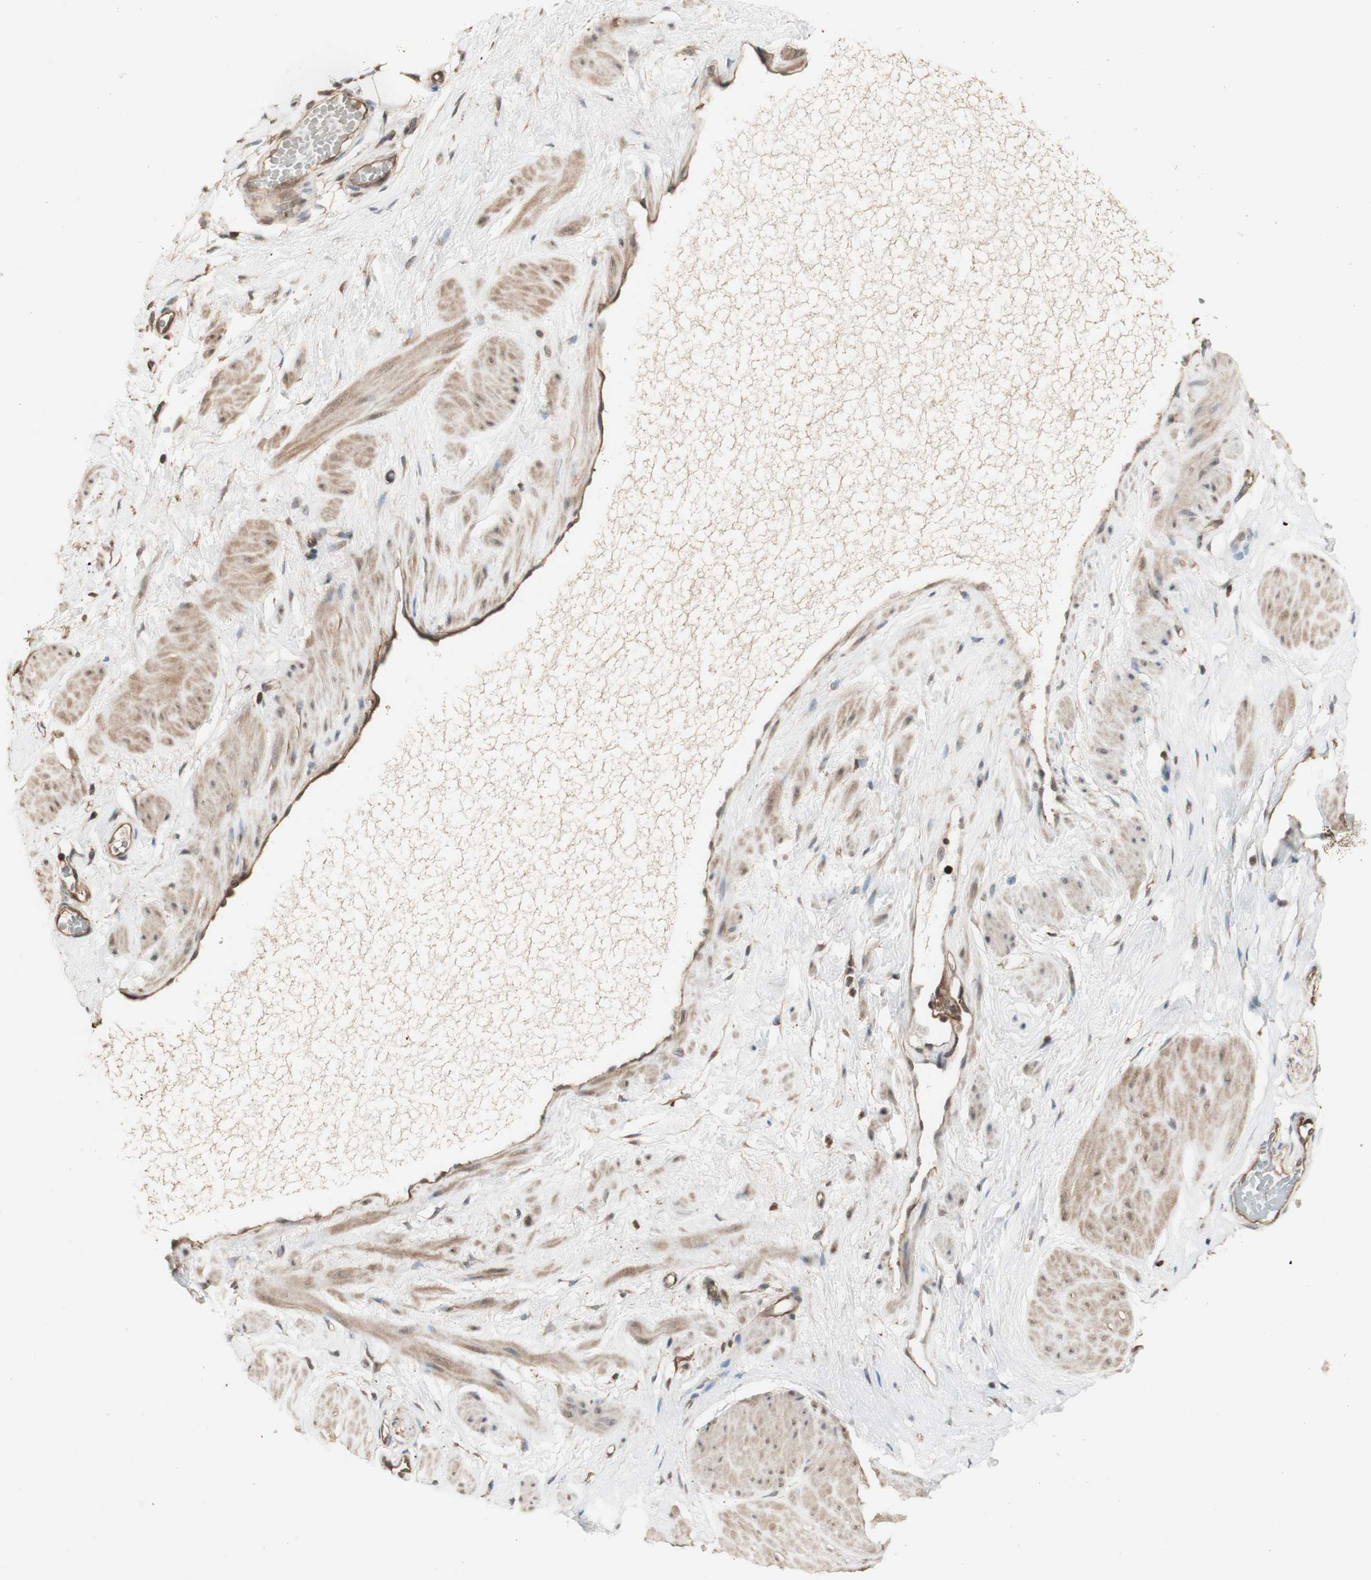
{"staining": {"intensity": "moderate", "quantity": ">75%", "location": "cytoplasmic/membranous"}, "tissue": "adipose tissue", "cell_type": "Adipocytes", "image_type": "normal", "snomed": [{"axis": "morphology", "description": "Normal tissue, NOS"}, {"axis": "topography", "description": "Soft tissue"}, {"axis": "topography", "description": "Vascular tissue"}], "caption": "This histopathology image shows normal adipose tissue stained with immunohistochemistry (IHC) to label a protein in brown. The cytoplasmic/membranous of adipocytes show moderate positivity for the protein. Nuclei are counter-stained blue.", "gene": "YWHAB", "patient": {"sex": "female", "age": 35}}